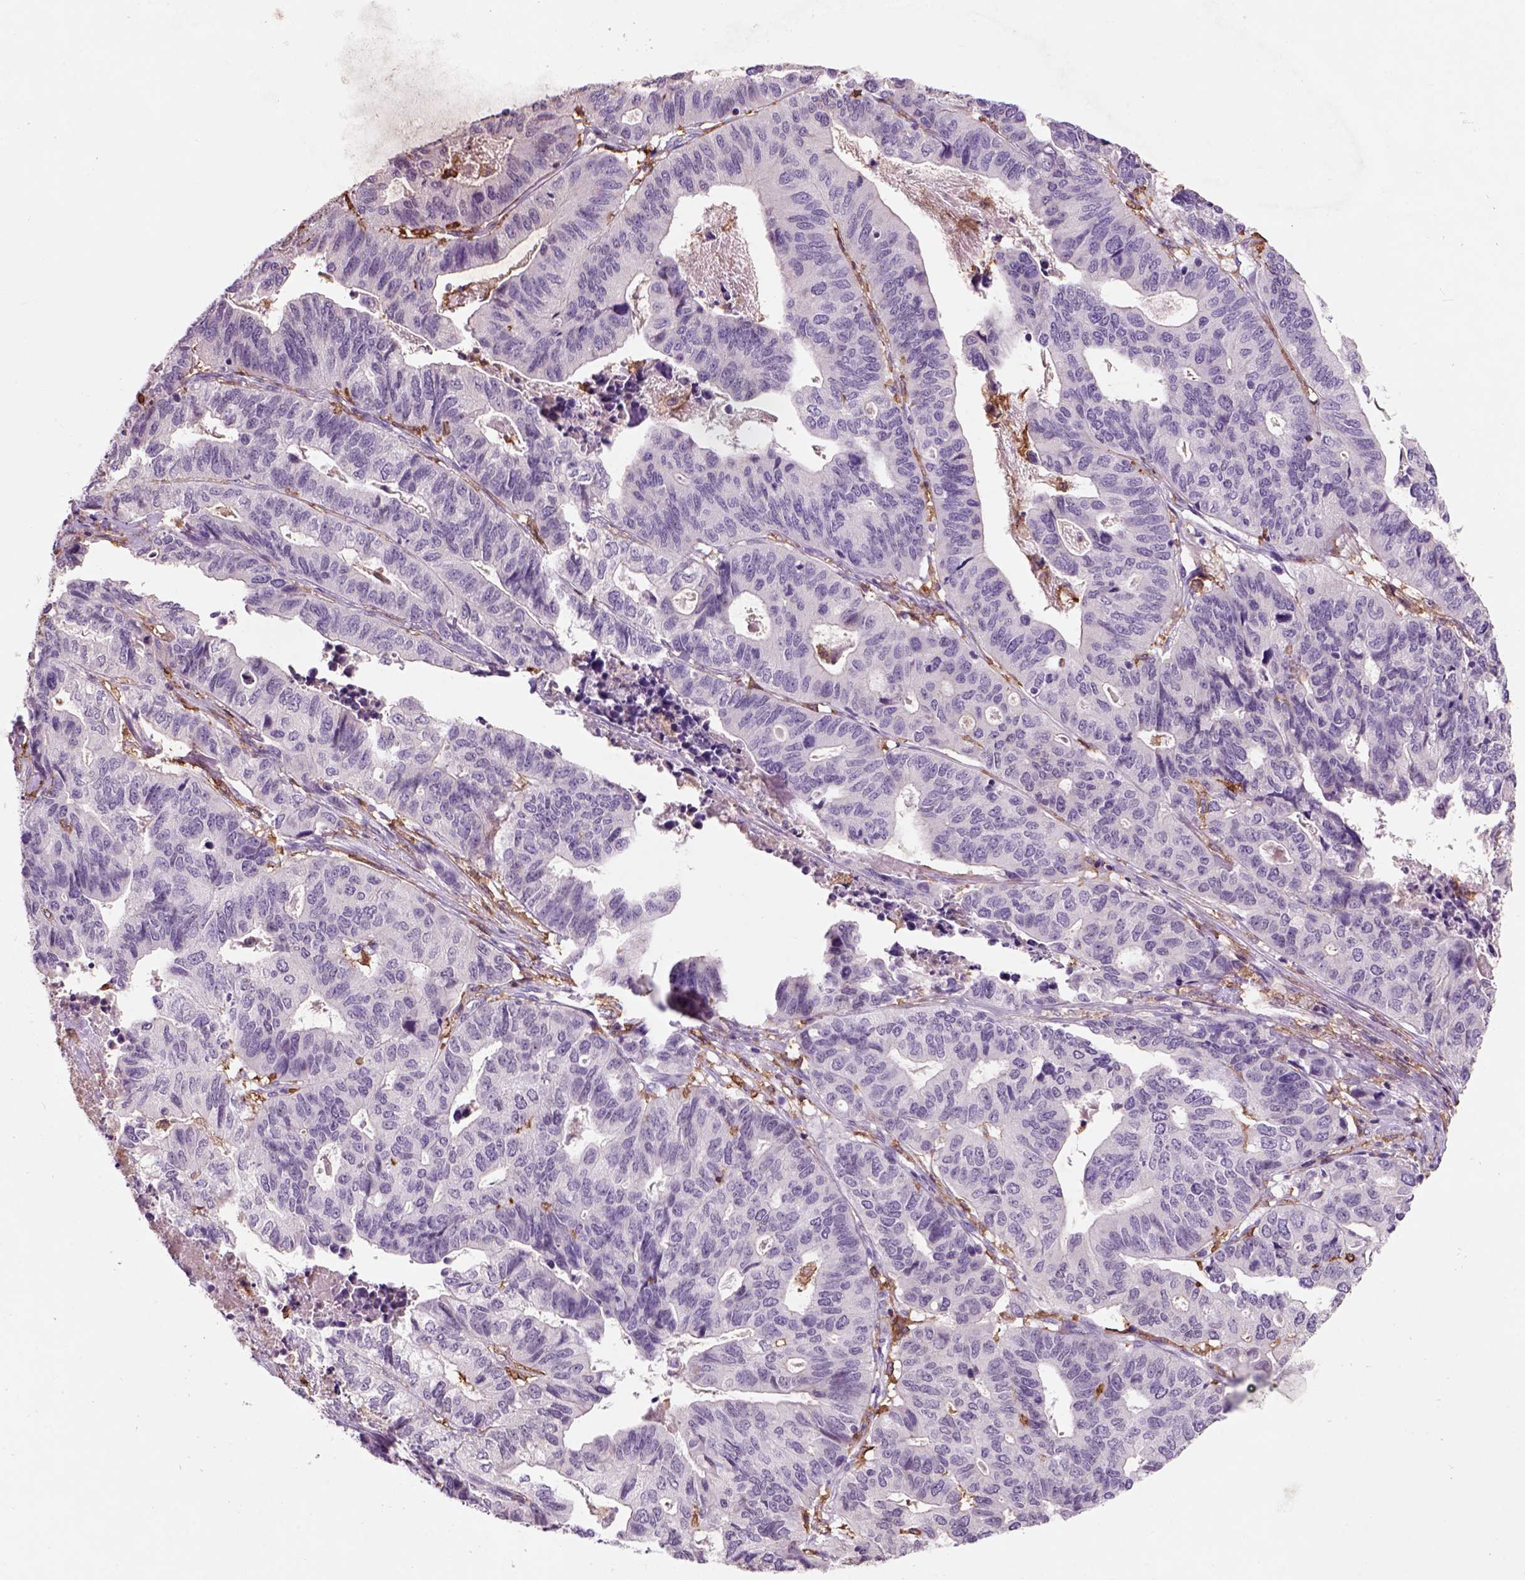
{"staining": {"intensity": "negative", "quantity": "none", "location": "none"}, "tissue": "stomach cancer", "cell_type": "Tumor cells", "image_type": "cancer", "snomed": [{"axis": "morphology", "description": "Adenocarcinoma, NOS"}, {"axis": "topography", "description": "Stomach, upper"}], "caption": "Immunohistochemistry of human stomach adenocarcinoma demonstrates no staining in tumor cells.", "gene": "CD14", "patient": {"sex": "female", "age": 67}}